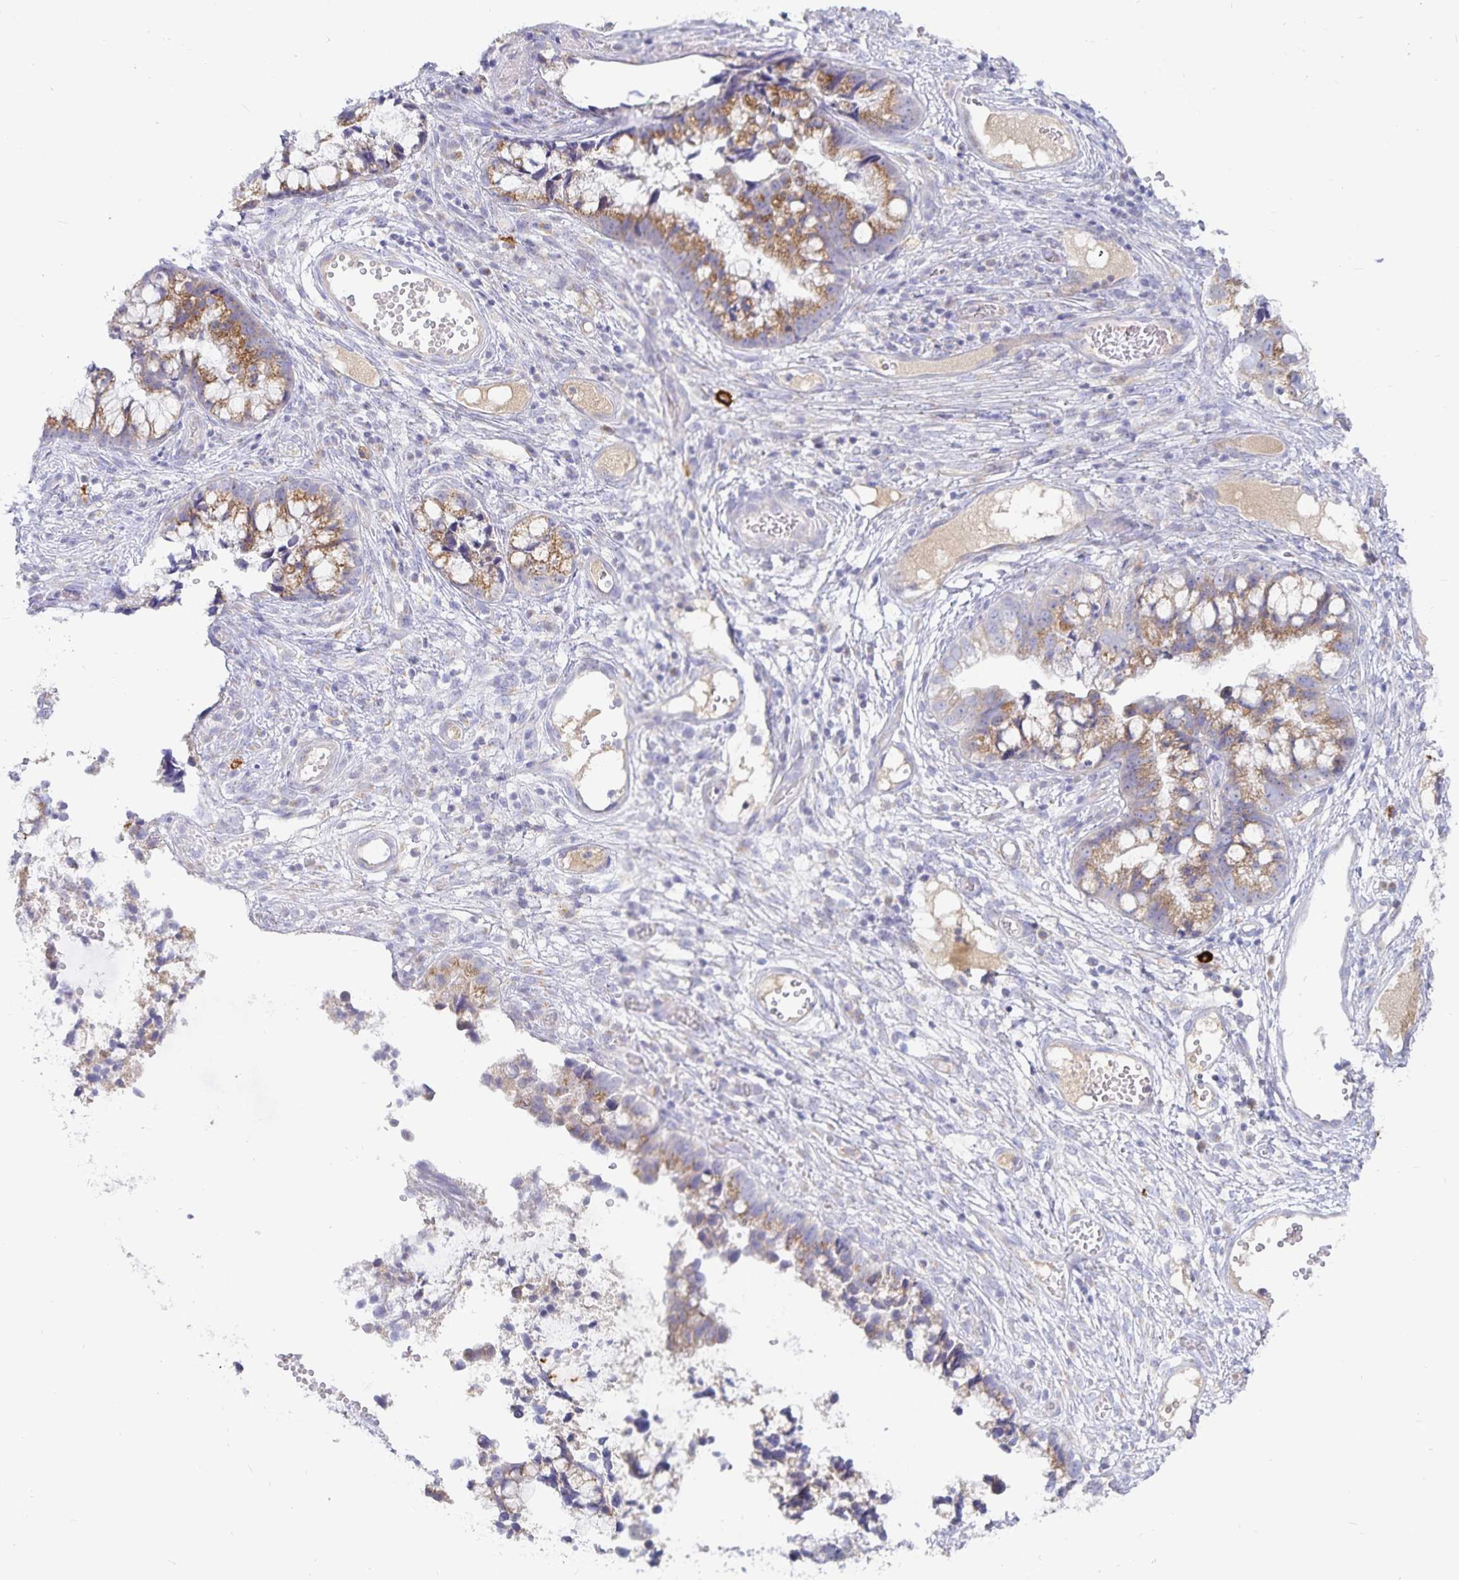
{"staining": {"intensity": "moderate", "quantity": ">75%", "location": "cytoplasmic/membranous"}, "tissue": "cervical cancer", "cell_type": "Tumor cells", "image_type": "cancer", "snomed": [{"axis": "morphology", "description": "Adenocarcinoma, NOS"}, {"axis": "topography", "description": "Cervix"}], "caption": "About >75% of tumor cells in human cervical cancer (adenocarcinoma) exhibit moderate cytoplasmic/membranous protein expression as visualized by brown immunohistochemical staining.", "gene": "PKHD1", "patient": {"sex": "female", "age": 44}}